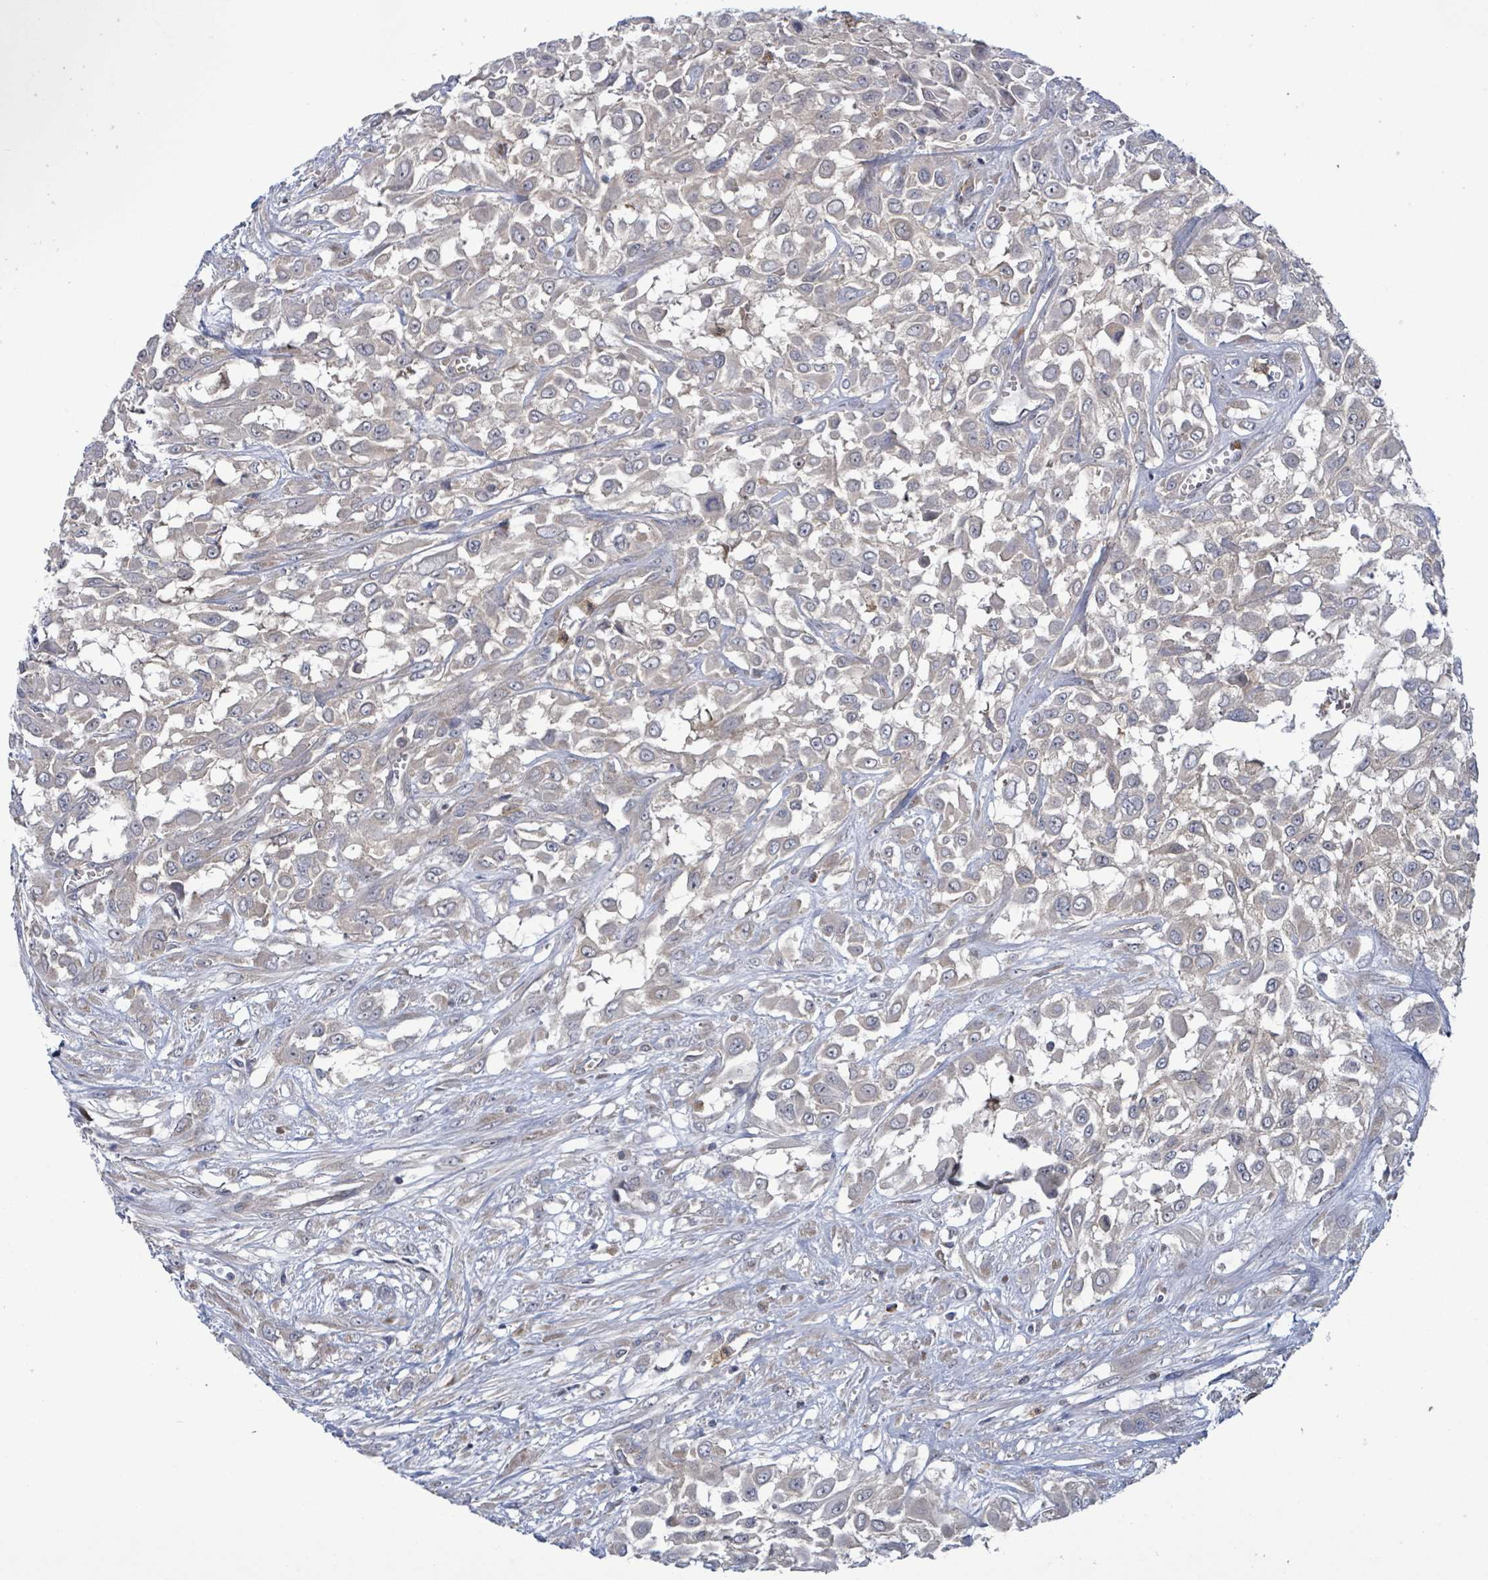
{"staining": {"intensity": "negative", "quantity": "none", "location": "none"}, "tissue": "urothelial cancer", "cell_type": "Tumor cells", "image_type": "cancer", "snomed": [{"axis": "morphology", "description": "Urothelial carcinoma, High grade"}, {"axis": "topography", "description": "Urinary bladder"}], "caption": "There is no significant staining in tumor cells of urothelial carcinoma (high-grade).", "gene": "SERPINE3", "patient": {"sex": "male", "age": 57}}